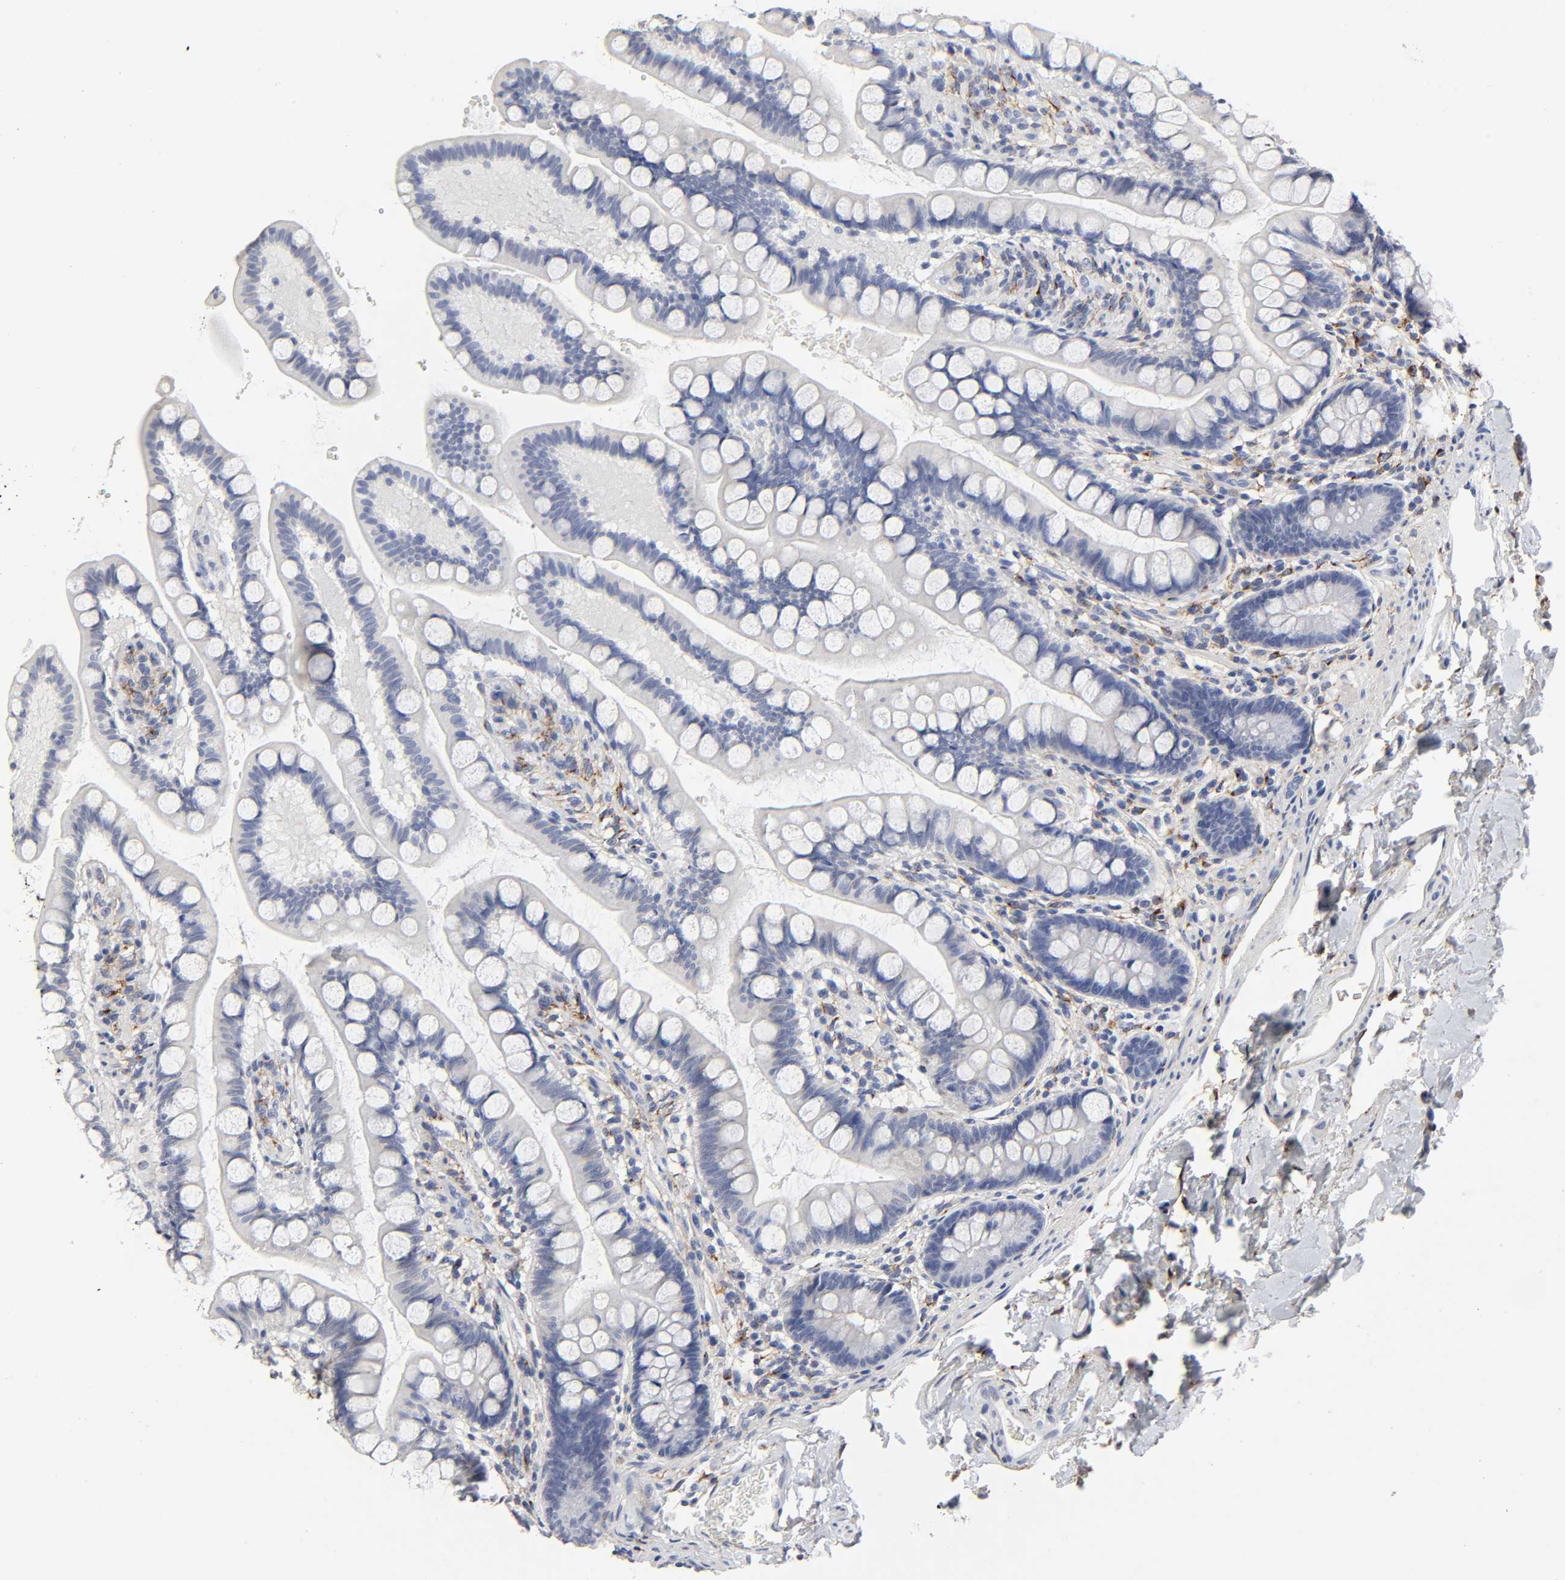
{"staining": {"intensity": "negative", "quantity": "none", "location": "none"}, "tissue": "small intestine", "cell_type": "Glandular cells", "image_type": "normal", "snomed": [{"axis": "morphology", "description": "Normal tissue, NOS"}, {"axis": "topography", "description": "Small intestine"}], "caption": "Histopathology image shows no significant protein staining in glandular cells of normal small intestine. Brightfield microscopy of immunohistochemistry (IHC) stained with DAB (3,3'-diaminobenzidine) (brown) and hematoxylin (blue), captured at high magnification.", "gene": "LRP1", "patient": {"sex": "female", "age": 58}}